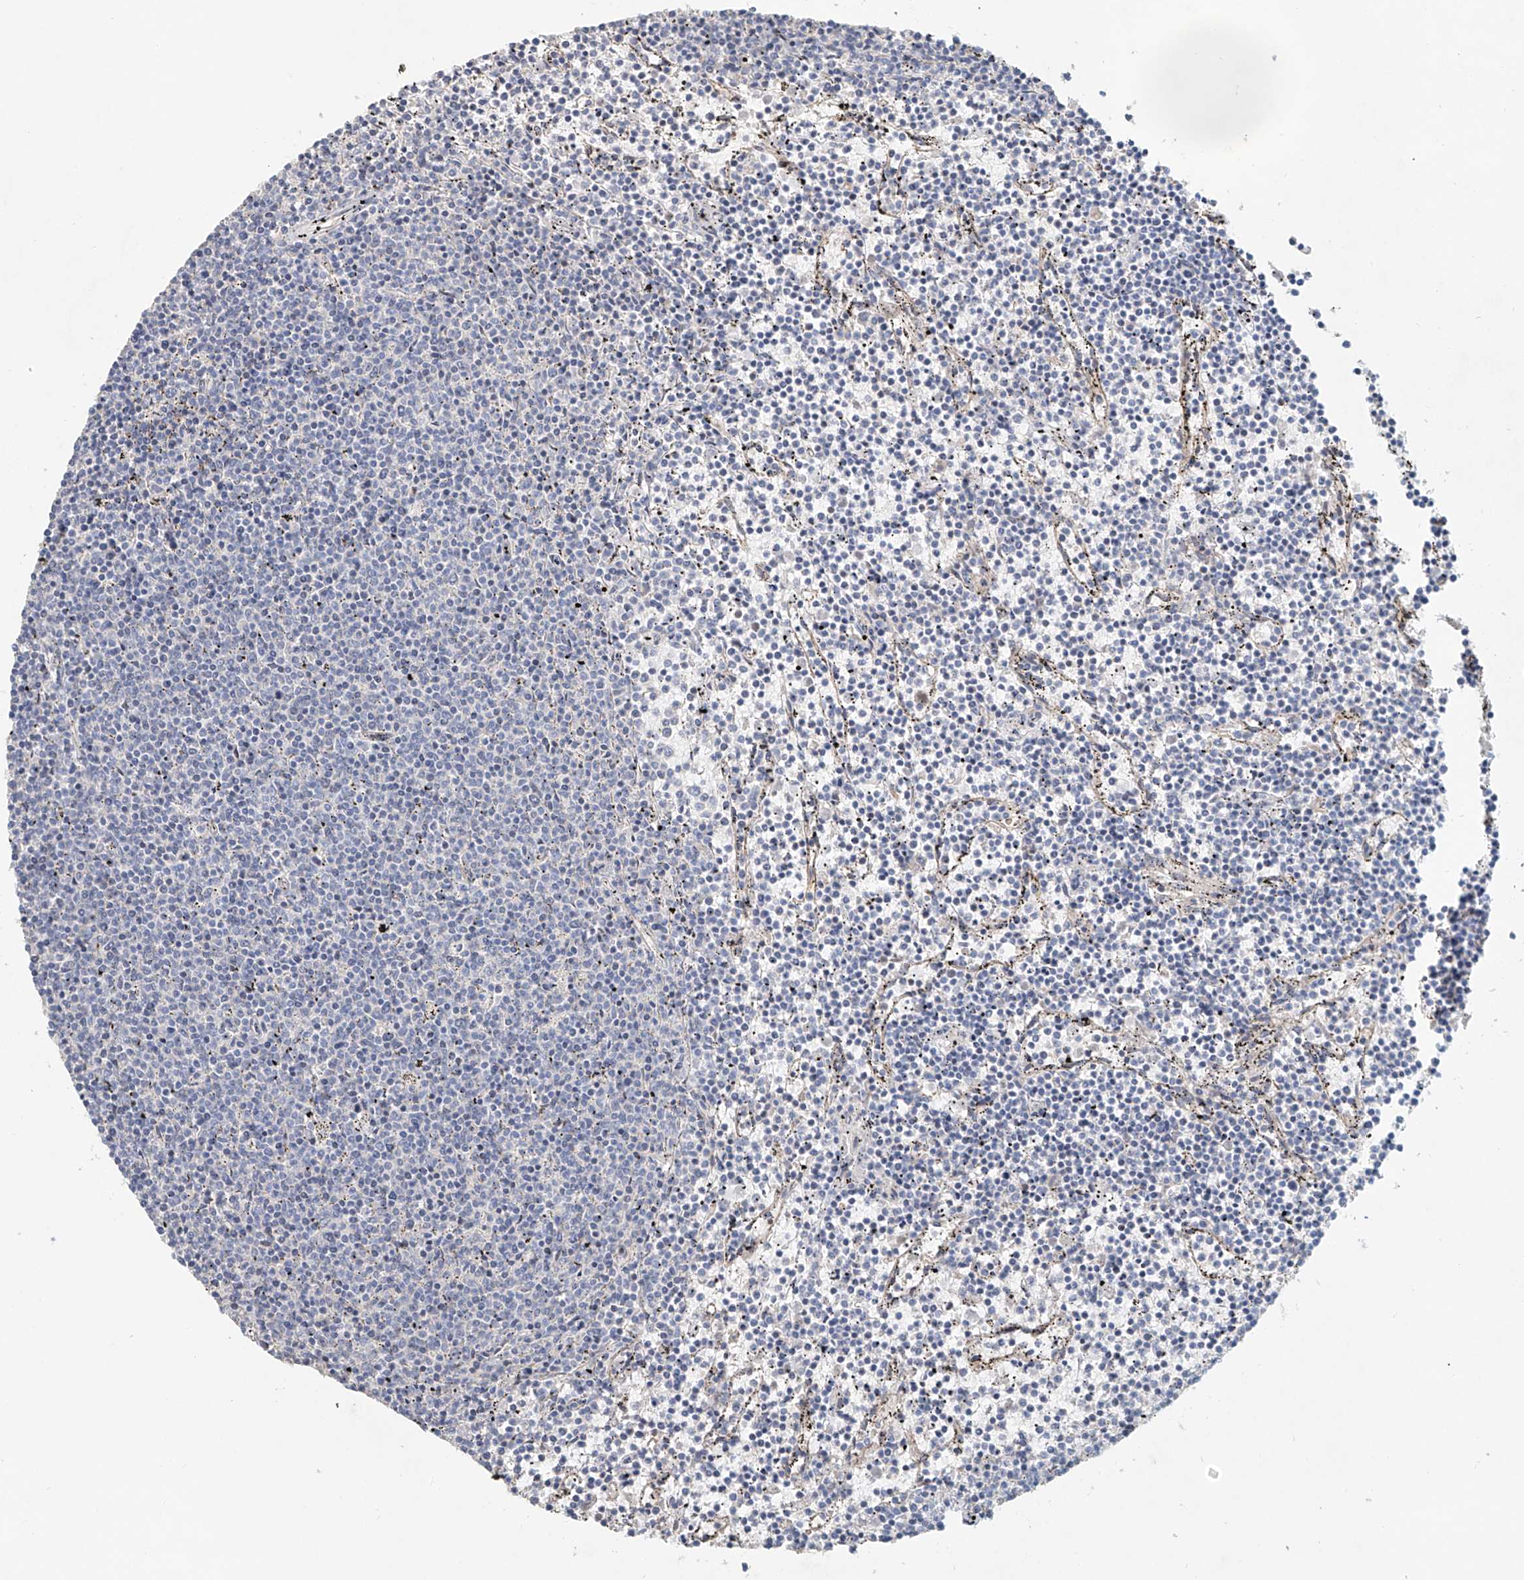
{"staining": {"intensity": "negative", "quantity": "none", "location": "none"}, "tissue": "lymphoma", "cell_type": "Tumor cells", "image_type": "cancer", "snomed": [{"axis": "morphology", "description": "Malignant lymphoma, non-Hodgkin's type, Low grade"}, {"axis": "topography", "description": "Spleen"}], "caption": "Immunohistochemistry (IHC) micrograph of neoplastic tissue: malignant lymphoma, non-Hodgkin's type (low-grade) stained with DAB (3,3'-diaminobenzidine) demonstrates no significant protein expression in tumor cells.", "gene": "TRIM47", "patient": {"sex": "female", "age": 50}}